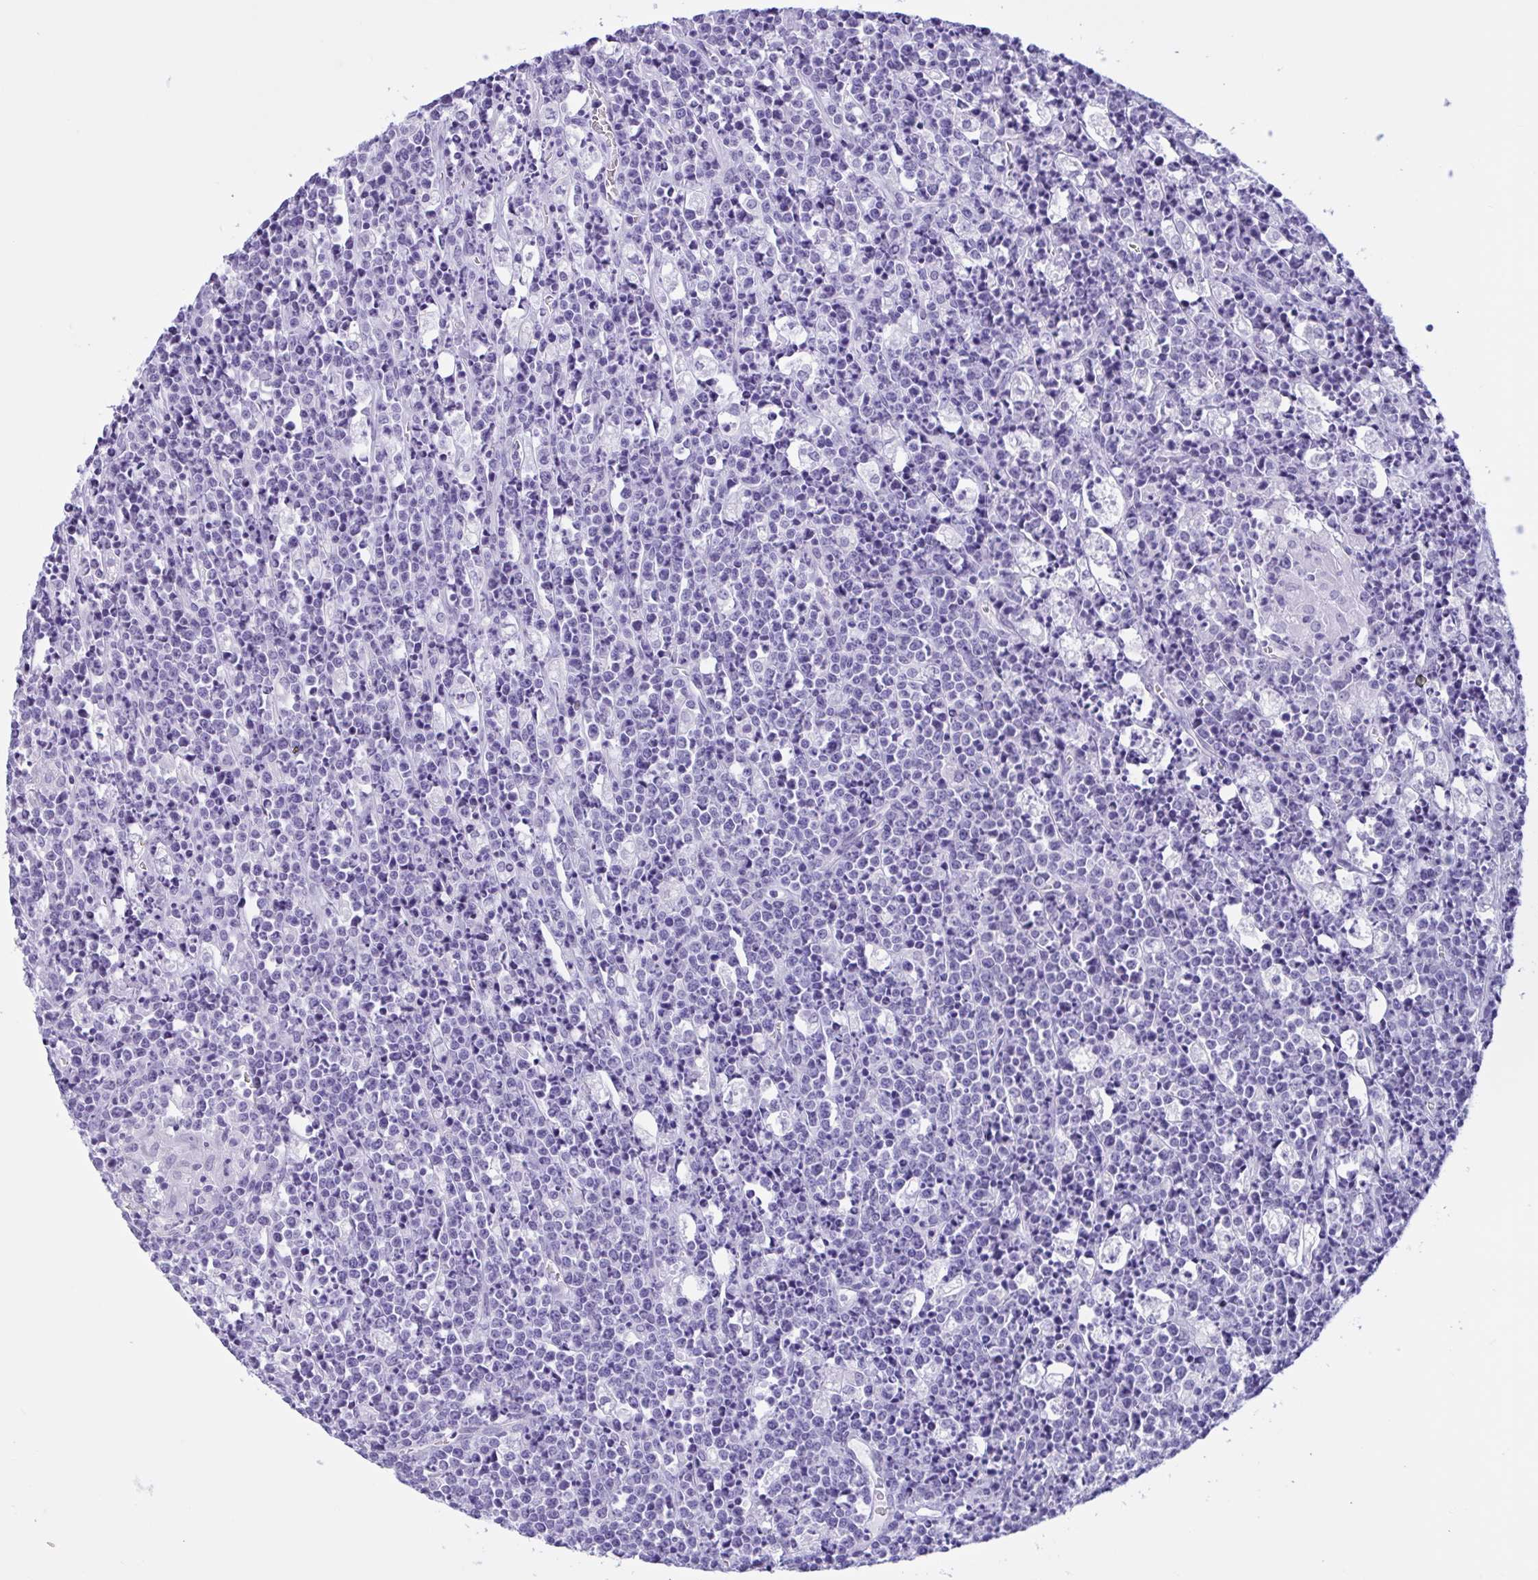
{"staining": {"intensity": "negative", "quantity": "none", "location": "none"}, "tissue": "lymphoma", "cell_type": "Tumor cells", "image_type": "cancer", "snomed": [{"axis": "morphology", "description": "Malignant lymphoma, non-Hodgkin's type, High grade"}, {"axis": "topography", "description": "Ovary"}], "caption": "Immunohistochemical staining of human lymphoma displays no significant expression in tumor cells.", "gene": "AHCYL2", "patient": {"sex": "female", "age": 56}}